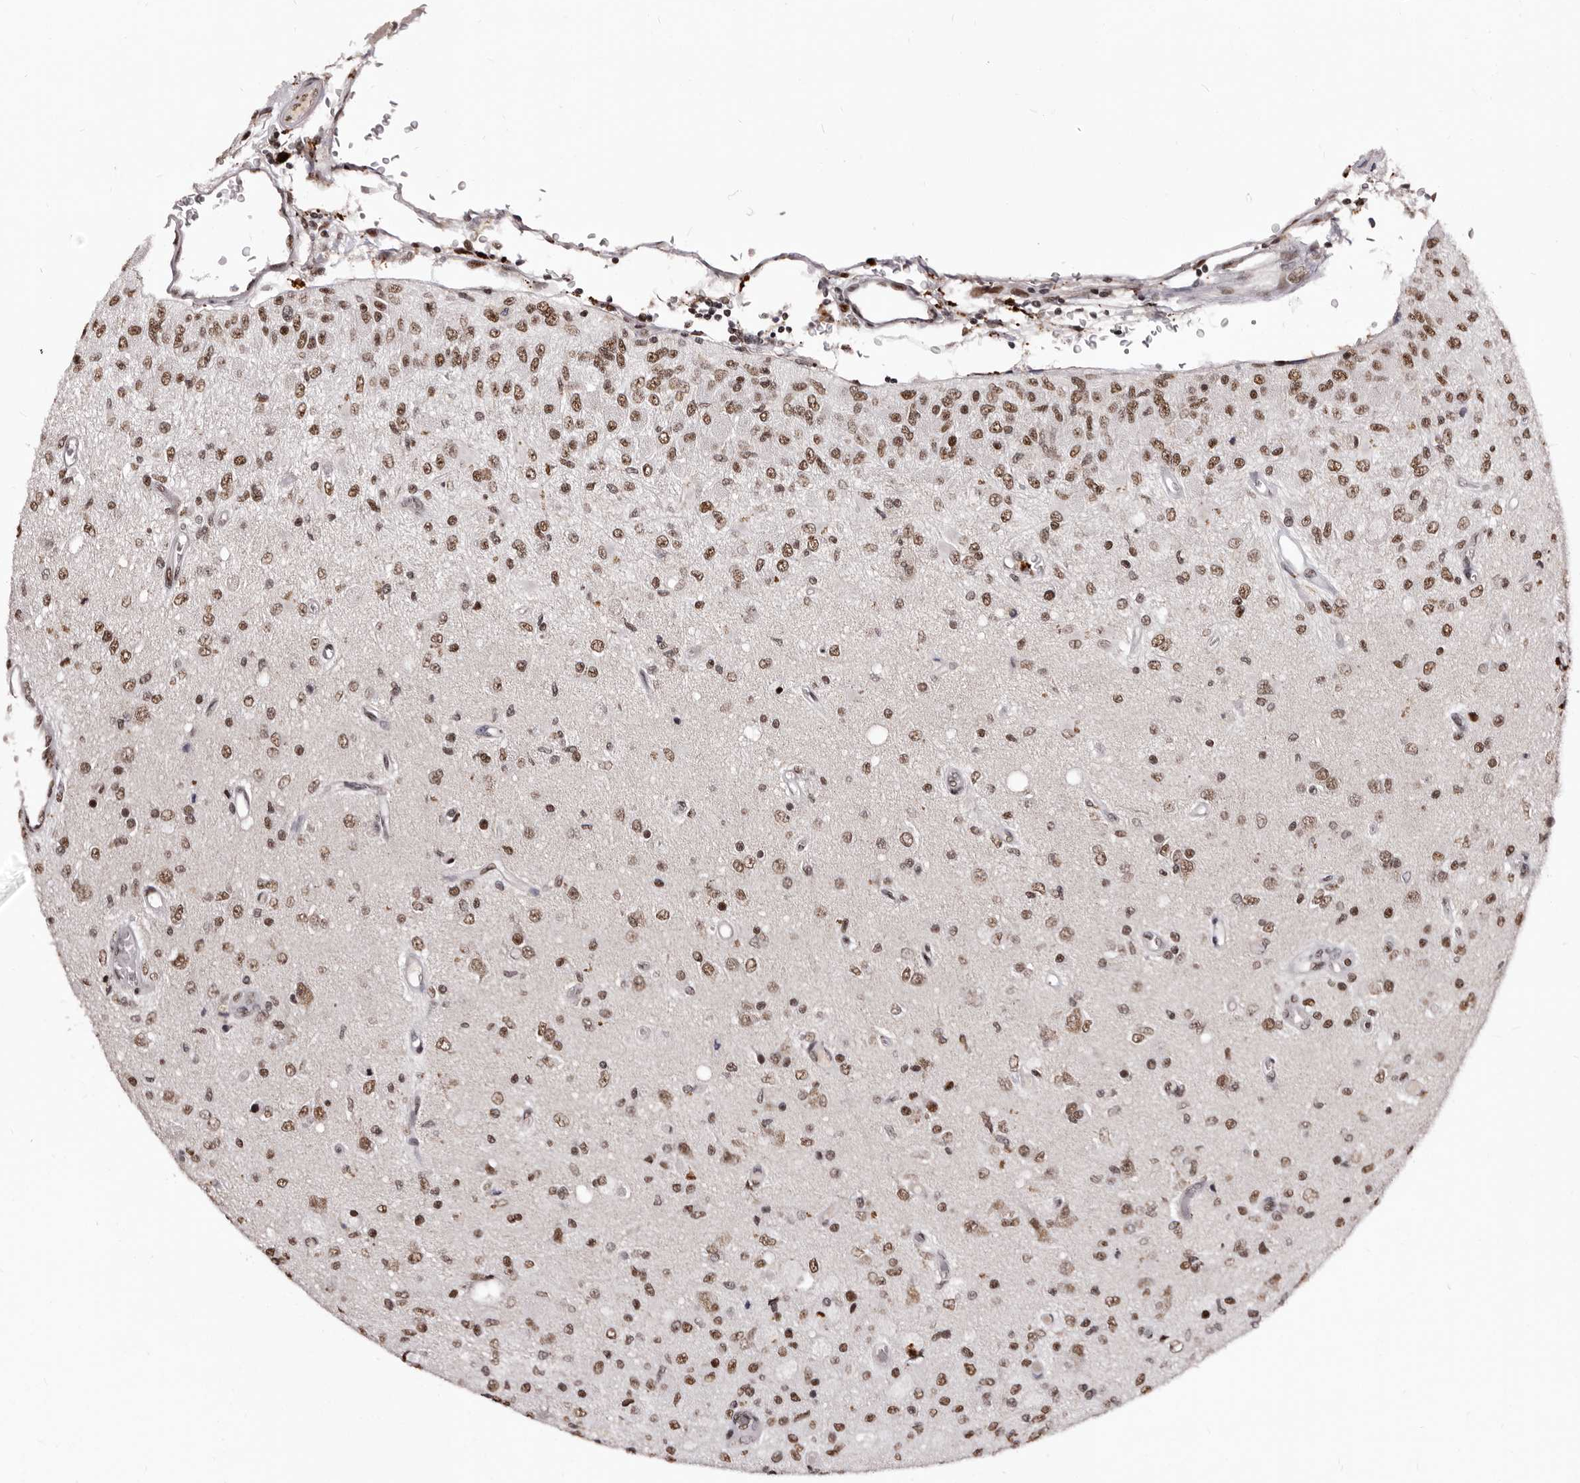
{"staining": {"intensity": "moderate", "quantity": ">75%", "location": "nuclear"}, "tissue": "glioma", "cell_type": "Tumor cells", "image_type": "cancer", "snomed": [{"axis": "morphology", "description": "Normal tissue, NOS"}, {"axis": "morphology", "description": "Glioma, malignant, High grade"}, {"axis": "topography", "description": "Cerebral cortex"}], "caption": "DAB (3,3'-diaminobenzidine) immunohistochemical staining of glioma displays moderate nuclear protein positivity in about >75% of tumor cells.", "gene": "ANAPC11", "patient": {"sex": "male", "age": 77}}